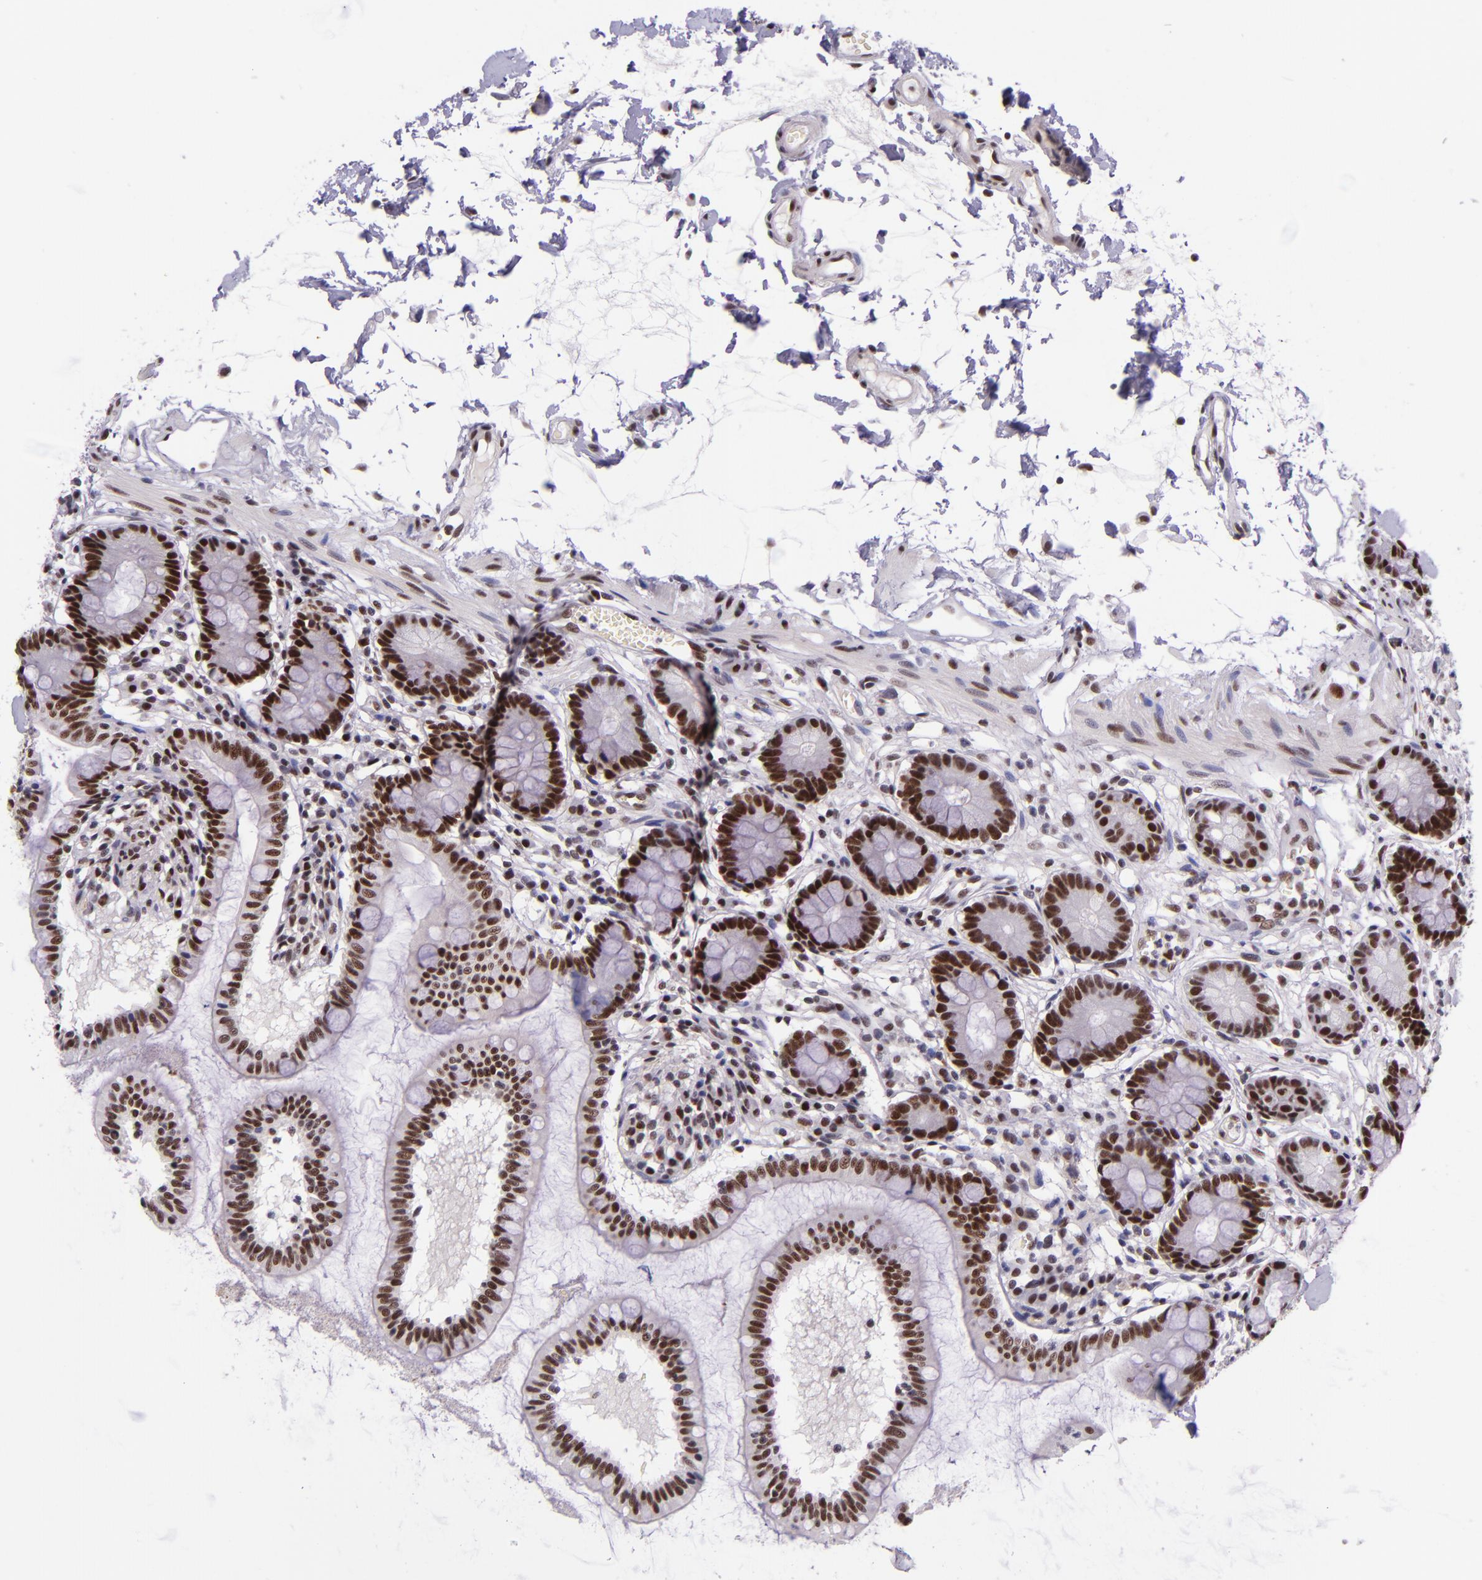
{"staining": {"intensity": "strong", "quantity": ">75%", "location": "nuclear"}, "tissue": "small intestine", "cell_type": "Glandular cells", "image_type": "normal", "snomed": [{"axis": "morphology", "description": "Normal tissue, NOS"}, {"axis": "topography", "description": "Small intestine"}], "caption": "High-magnification brightfield microscopy of unremarkable small intestine stained with DAB (brown) and counterstained with hematoxylin (blue). glandular cells exhibit strong nuclear expression is appreciated in approximately>75% of cells.", "gene": "GPKOW", "patient": {"sex": "female", "age": 61}}